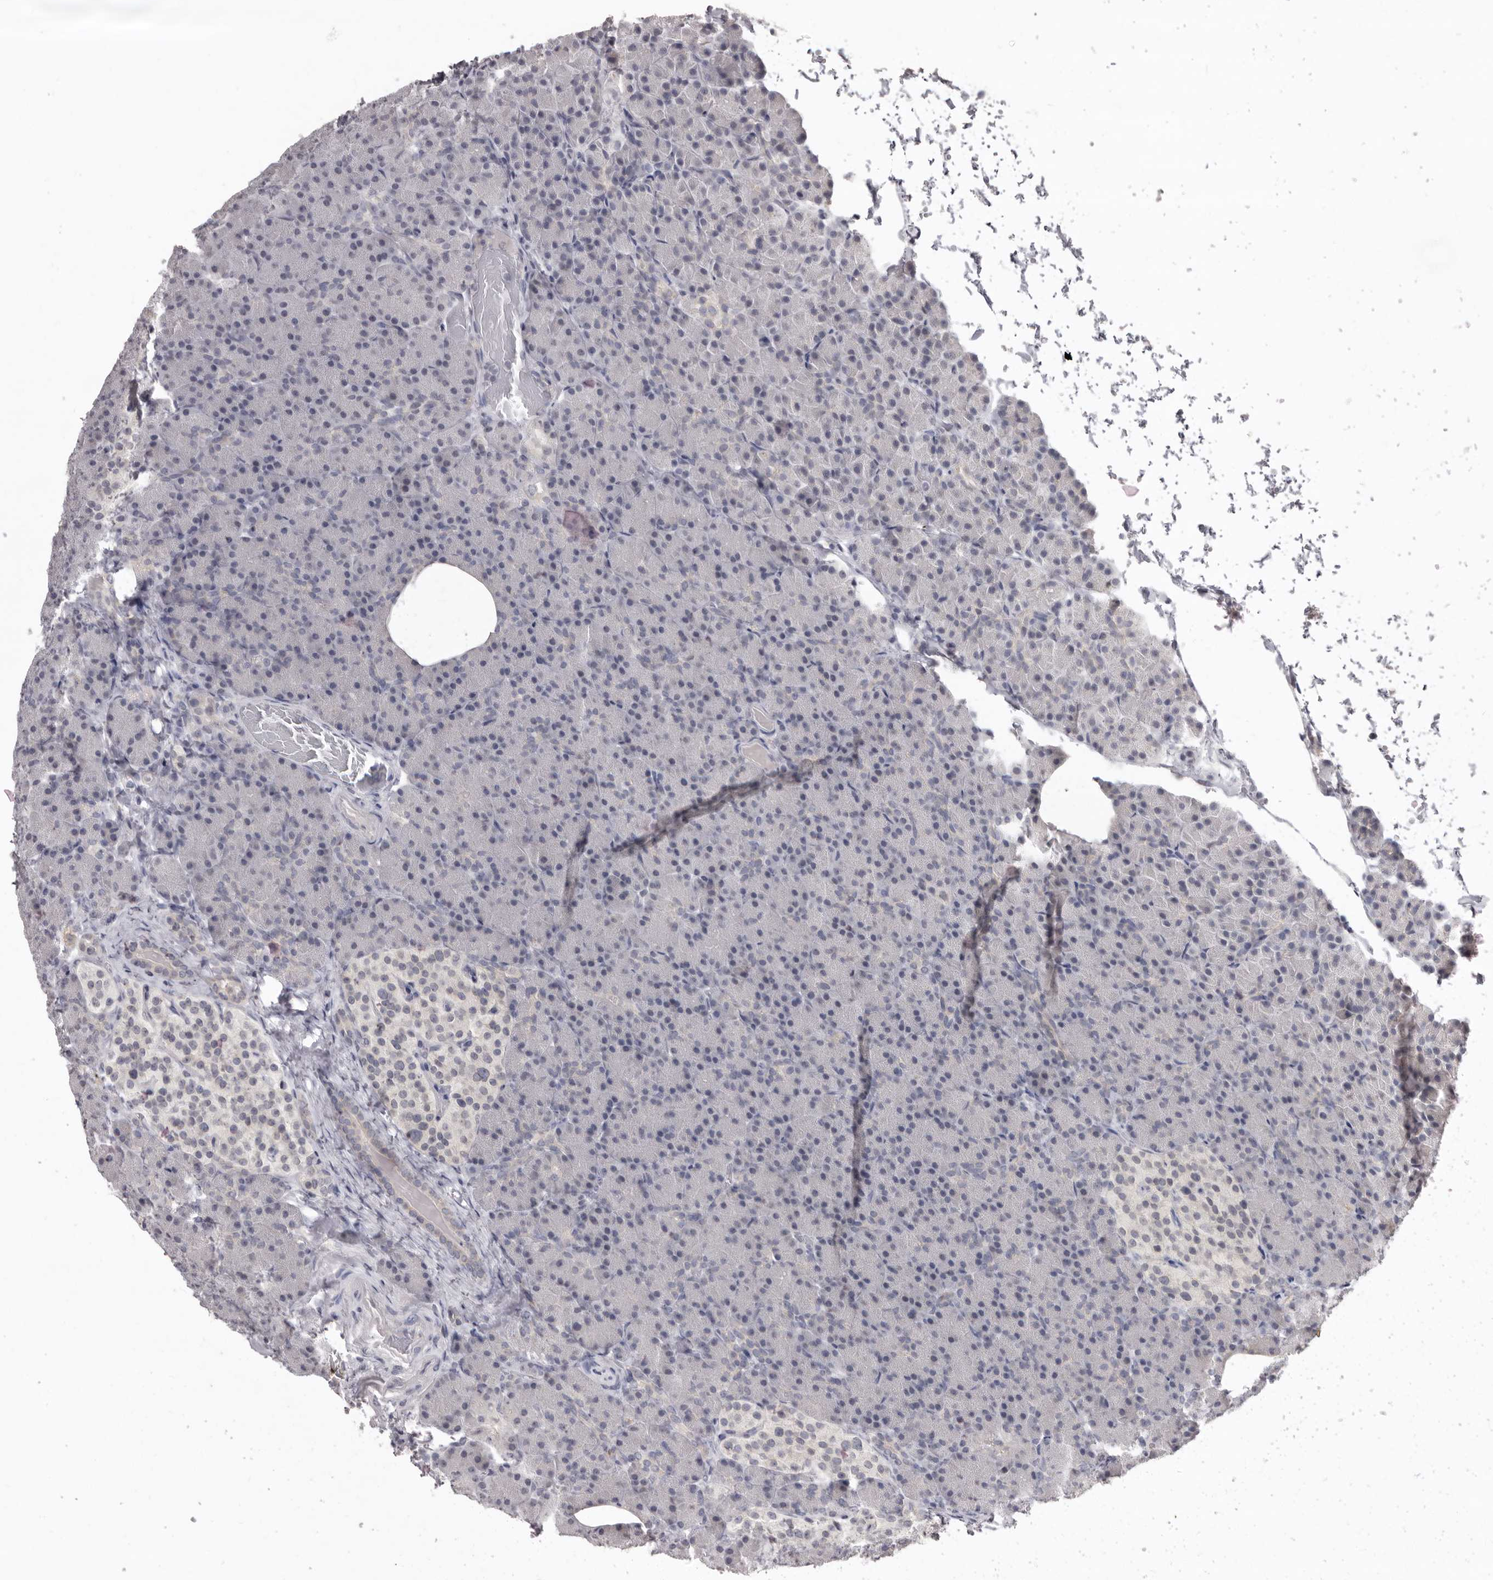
{"staining": {"intensity": "negative", "quantity": "none", "location": "none"}, "tissue": "pancreas", "cell_type": "Exocrine glandular cells", "image_type": "normal", "snomed": [{"axis": "morphology", "description": "Normal tissue, NOS"}, {"axis": "topography", "description": "Pancreas"}], "caption": "Immunohistochemistry (IHC) photomicrograph of normal pancreas: human pancreas stained with DAB (3,3'-diaminobenzidine) shows no significant protein staining in exocrine glandular cells. (Stains: DAB immunohistochemistry (IHC) with hematoxylin counter stain, Microscopy: brightfield microscopy at high magnification).", "gene": "SULT1E1", "patient": {"sex": "female", "age": 43}}